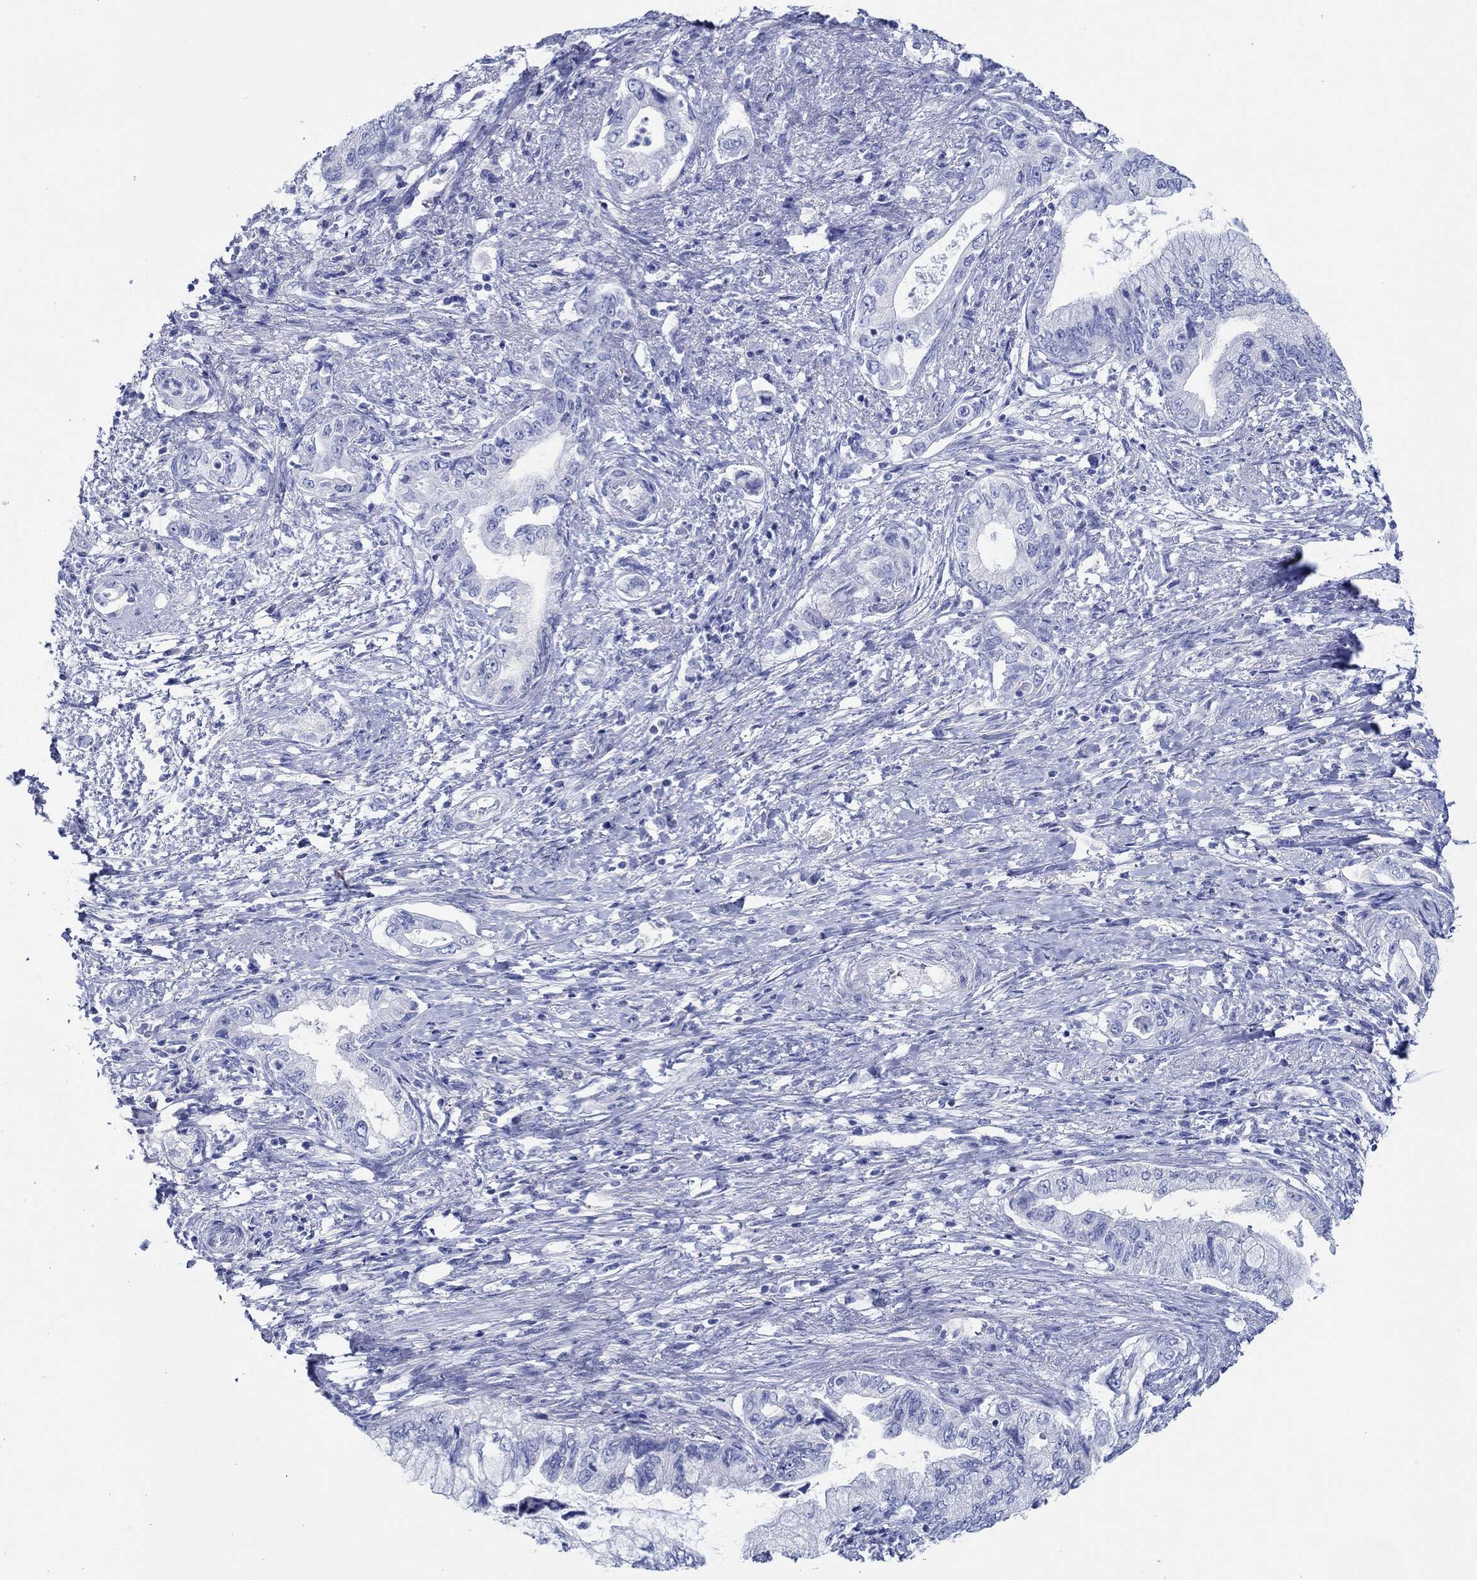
{"staining": {"intensity": "negative", "quantity": "none", "location": "none"}, "tissue": "pancreatic cancer", "cell_type": "Tumor cells", "image_type": "cancer", "snomed": [{"axis": "morphology", "description": "Adenocarcinoma, NOS"}, {"axis": "topography", "description": "Pancreas"}], "caption": "Immunohistochemistry of human pancreatic adenocarcinoma displays no positivity in tumor cells.", "gene": "IGFBP6", "patient": {"sex": "female", "age": 73}}